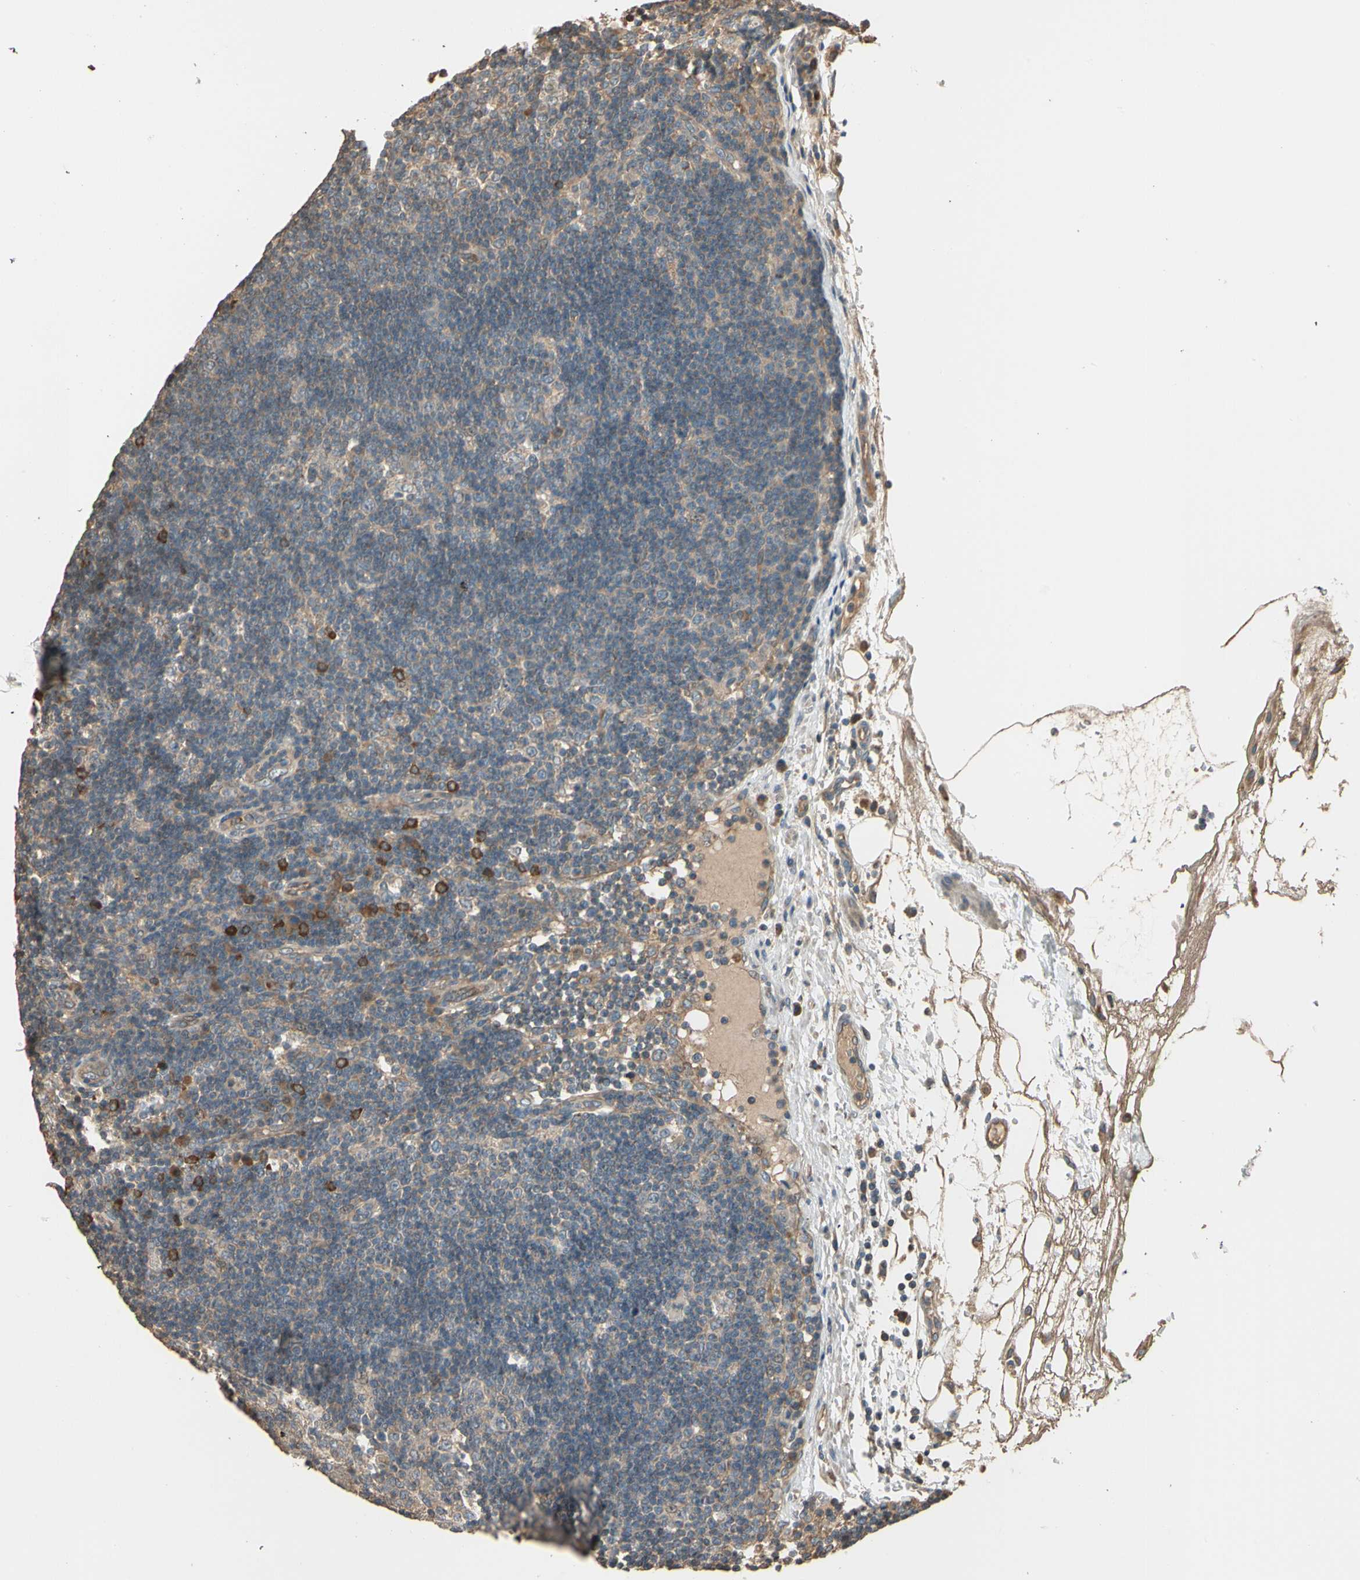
{"staining": {"intensity": "weak", "quantity": ">75%", "location": "cytoplasmic/membranous"}, "tissue": "lymph node", "cell_type": "Germinal center cells", "image_type": "normal", "snomed": [{"axis": "morphology", "description": "Normal tissue, NOS"}, {"axis": "morphology", "description": "Squamous cell carcinoma, metastatic, NOS"}, {"axis": "topography", "description": "Lymph node"}], "caption": "Germinal center cells reveal low levels of weak cytoplasmic/membranous staining in about >75% of cells in unremarkable lymph node.", "gene": "TNFRSF21", "patient": {"sex": "female", "age": 53}}